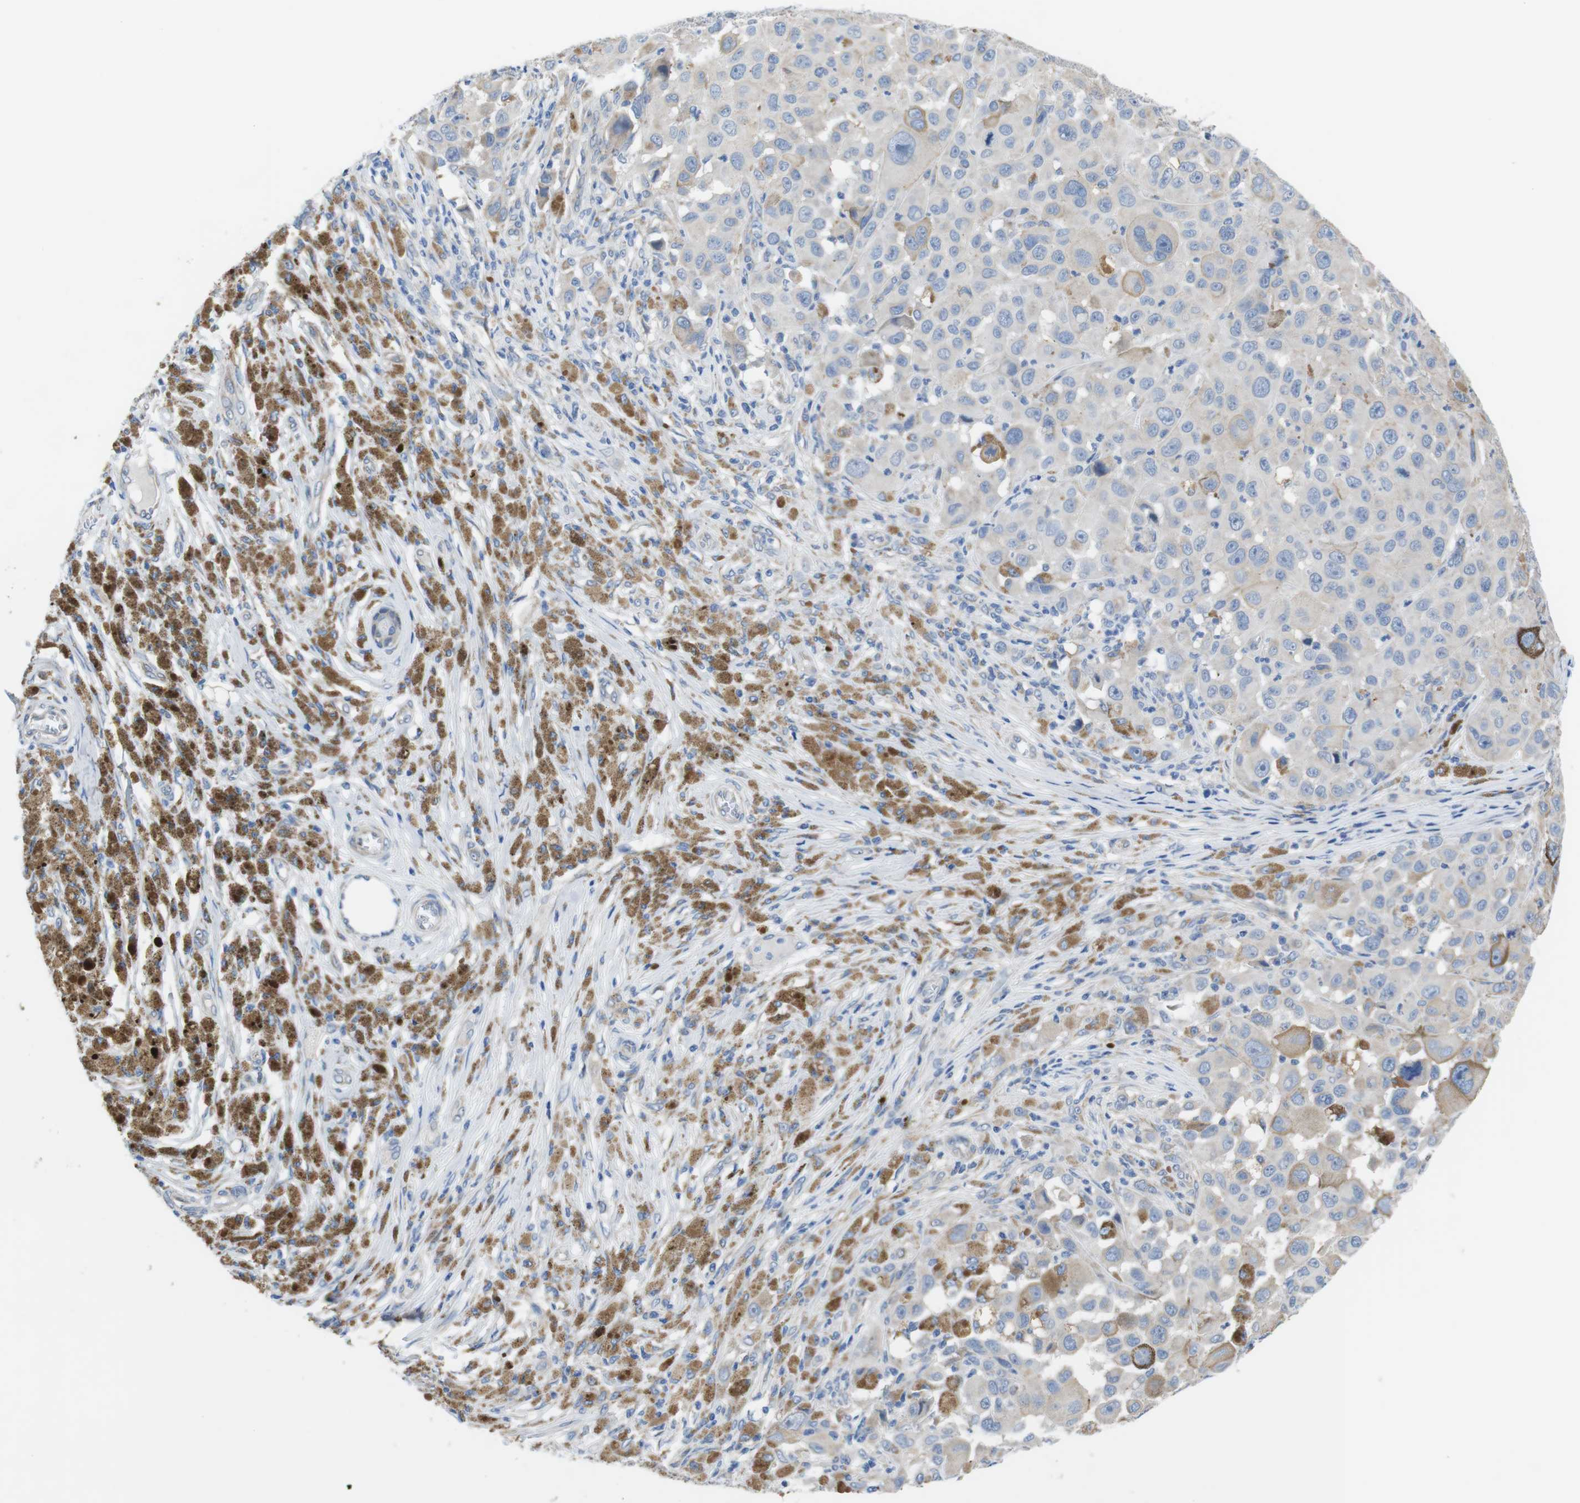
{"staining": {"intensity": "negative", "quantity": "none", "location": "none"}, "tissue": "melanoma", "cell_type": "Tumor cells", "image_type": "cancer", "snomed": [{"axis": "morphology", "description": "Malignant melanoma, NOS"}, {"axis": "topography", "description": "Skin"}], "caption": "Human melanoma stained for a protein using immunohistochemistry reveals no staining in tumor cells.", "gene": "CDH8", "patient": {"sex": "male", "age": 96}}